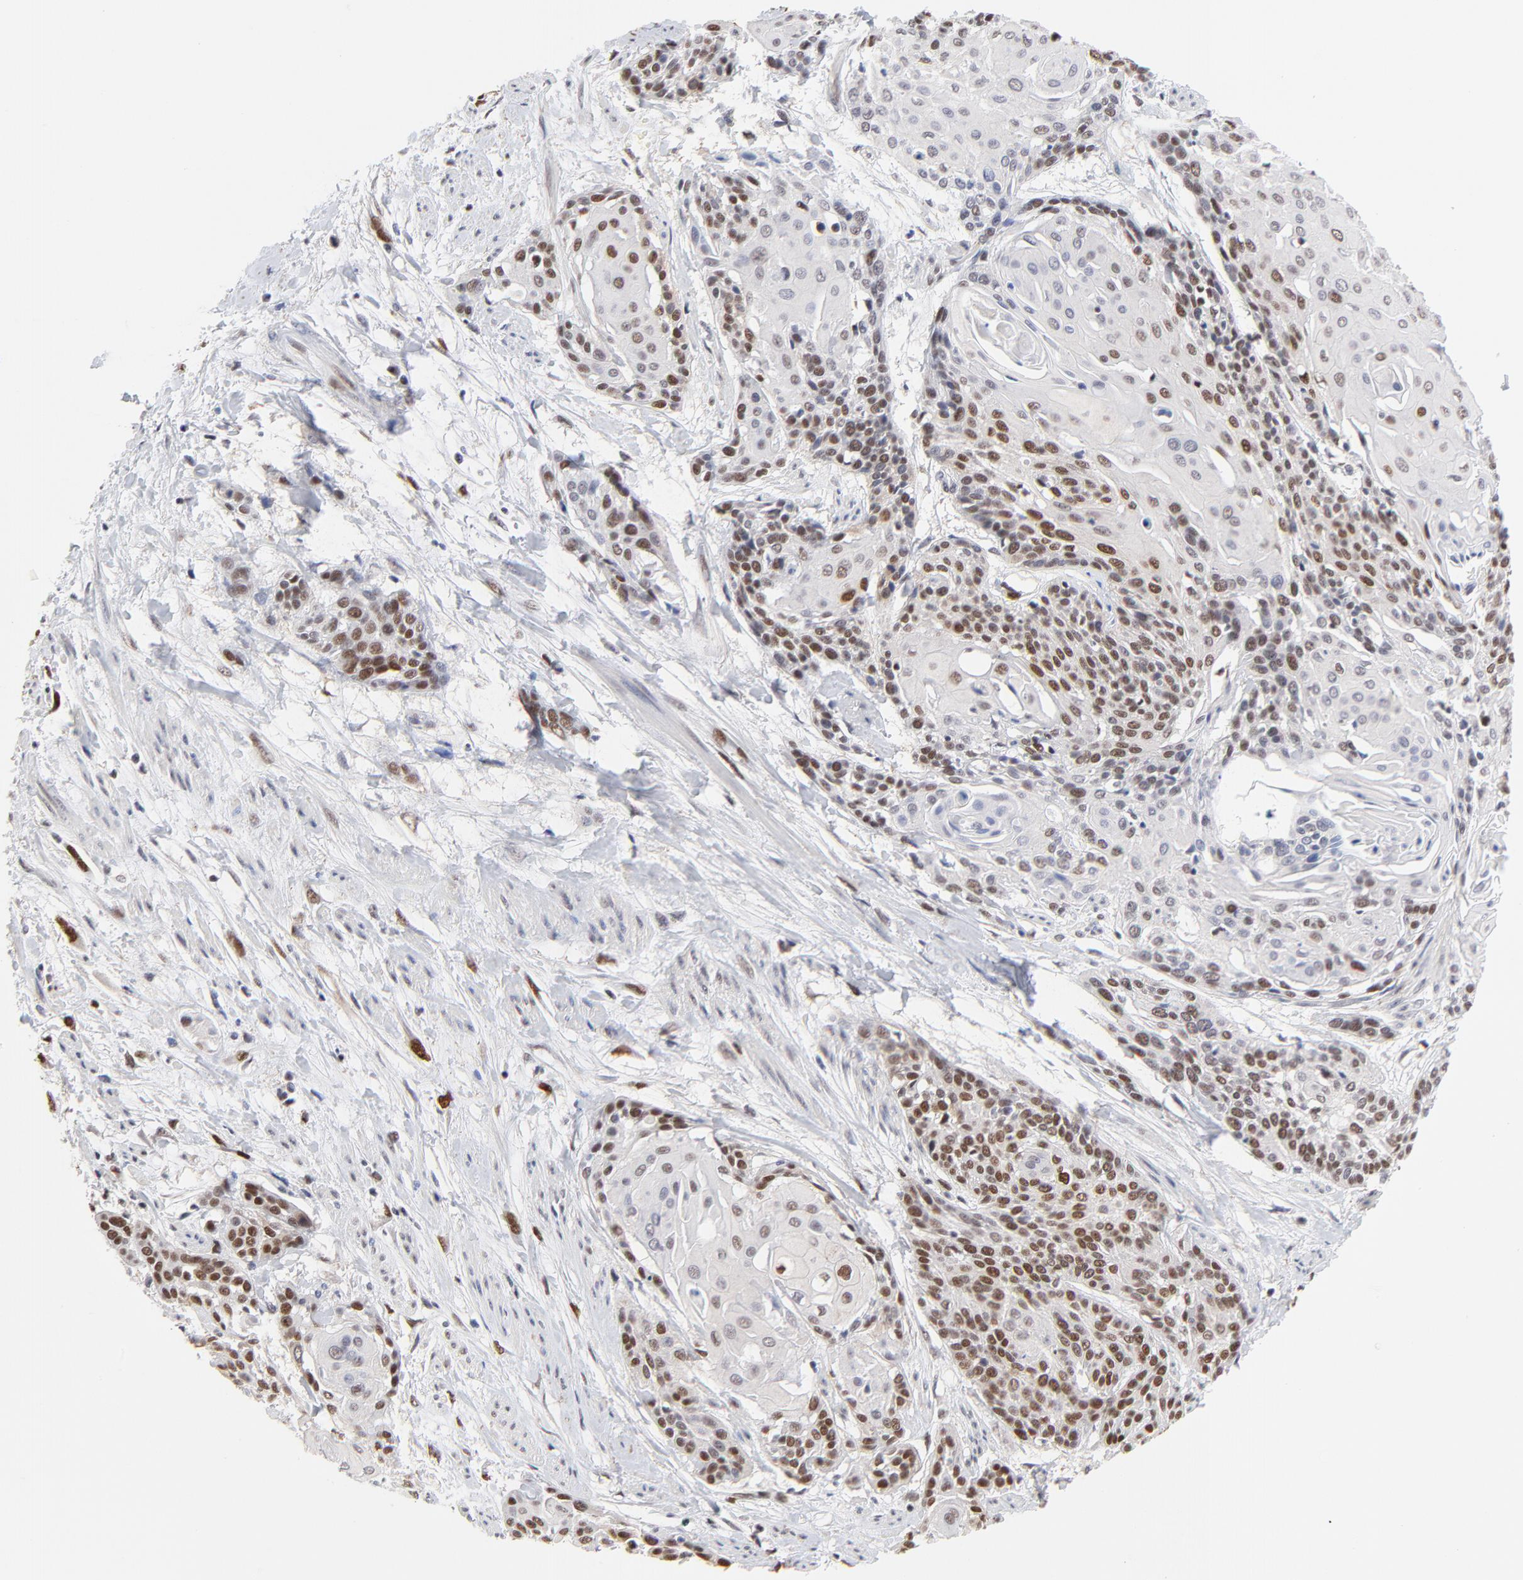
{"staining": {"intensity": "moderate", "quantity": "25%-75%", "location": "nuclear"}, "tissue": "cervical cancer", "cell_type": "Tumor cells", "image_type": "cancer", "snomed": [{"axis": "morphology", "description": "Squamous cell carcinoma, NOS"}, {"axis": "topography", "description": "Cervix"}], "caption": "Human cervical squamous cell carcinoma stained with a brown dye displays moderate nuclear positive positivity in about 25%-75% of tumor cells.", "gene": "OGFOD1", "patient": {"sex": "female", "age": 57}}